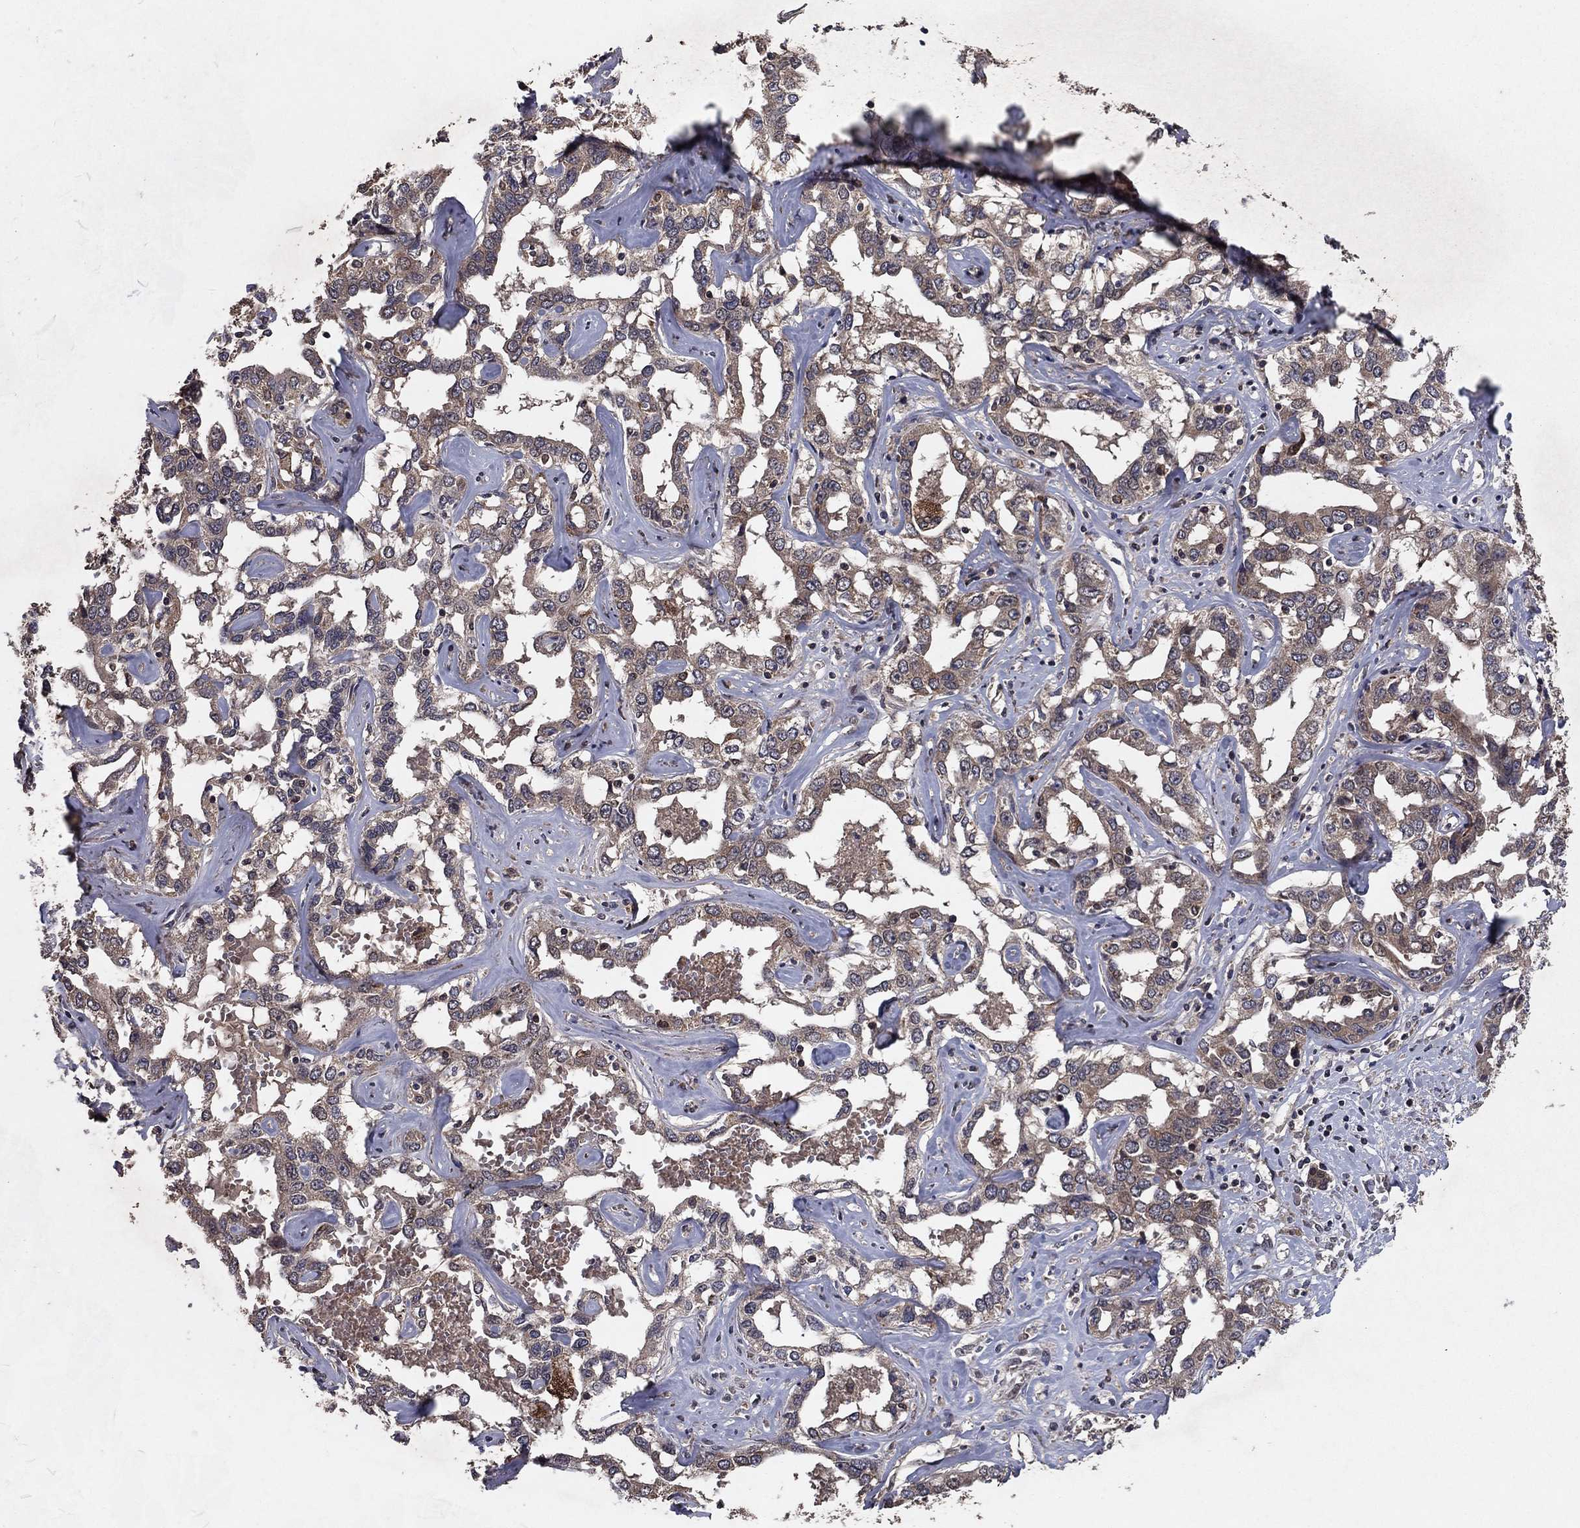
{"staining": {"intensity": "negative", "quantity": "none", "location": "none"}, "tissue": "liver cancer", "cell_type": "Tumor cells", "image_type": "cancer", "snomed": [{"axis": "morphology", "description": "Cholangiocarcinoma"}, {"axis": "topography", "description": "Liver"}], "caption": "An immunohistochemistry (IHC) histopathology image of liver cancer (cholangiocarcinoma) is shown. There is no staining in tumor cells of liver cancer (cholangiocarcinoma).", "gene": "DHRS1", "patient": {"sex": "male", "age": 59}}